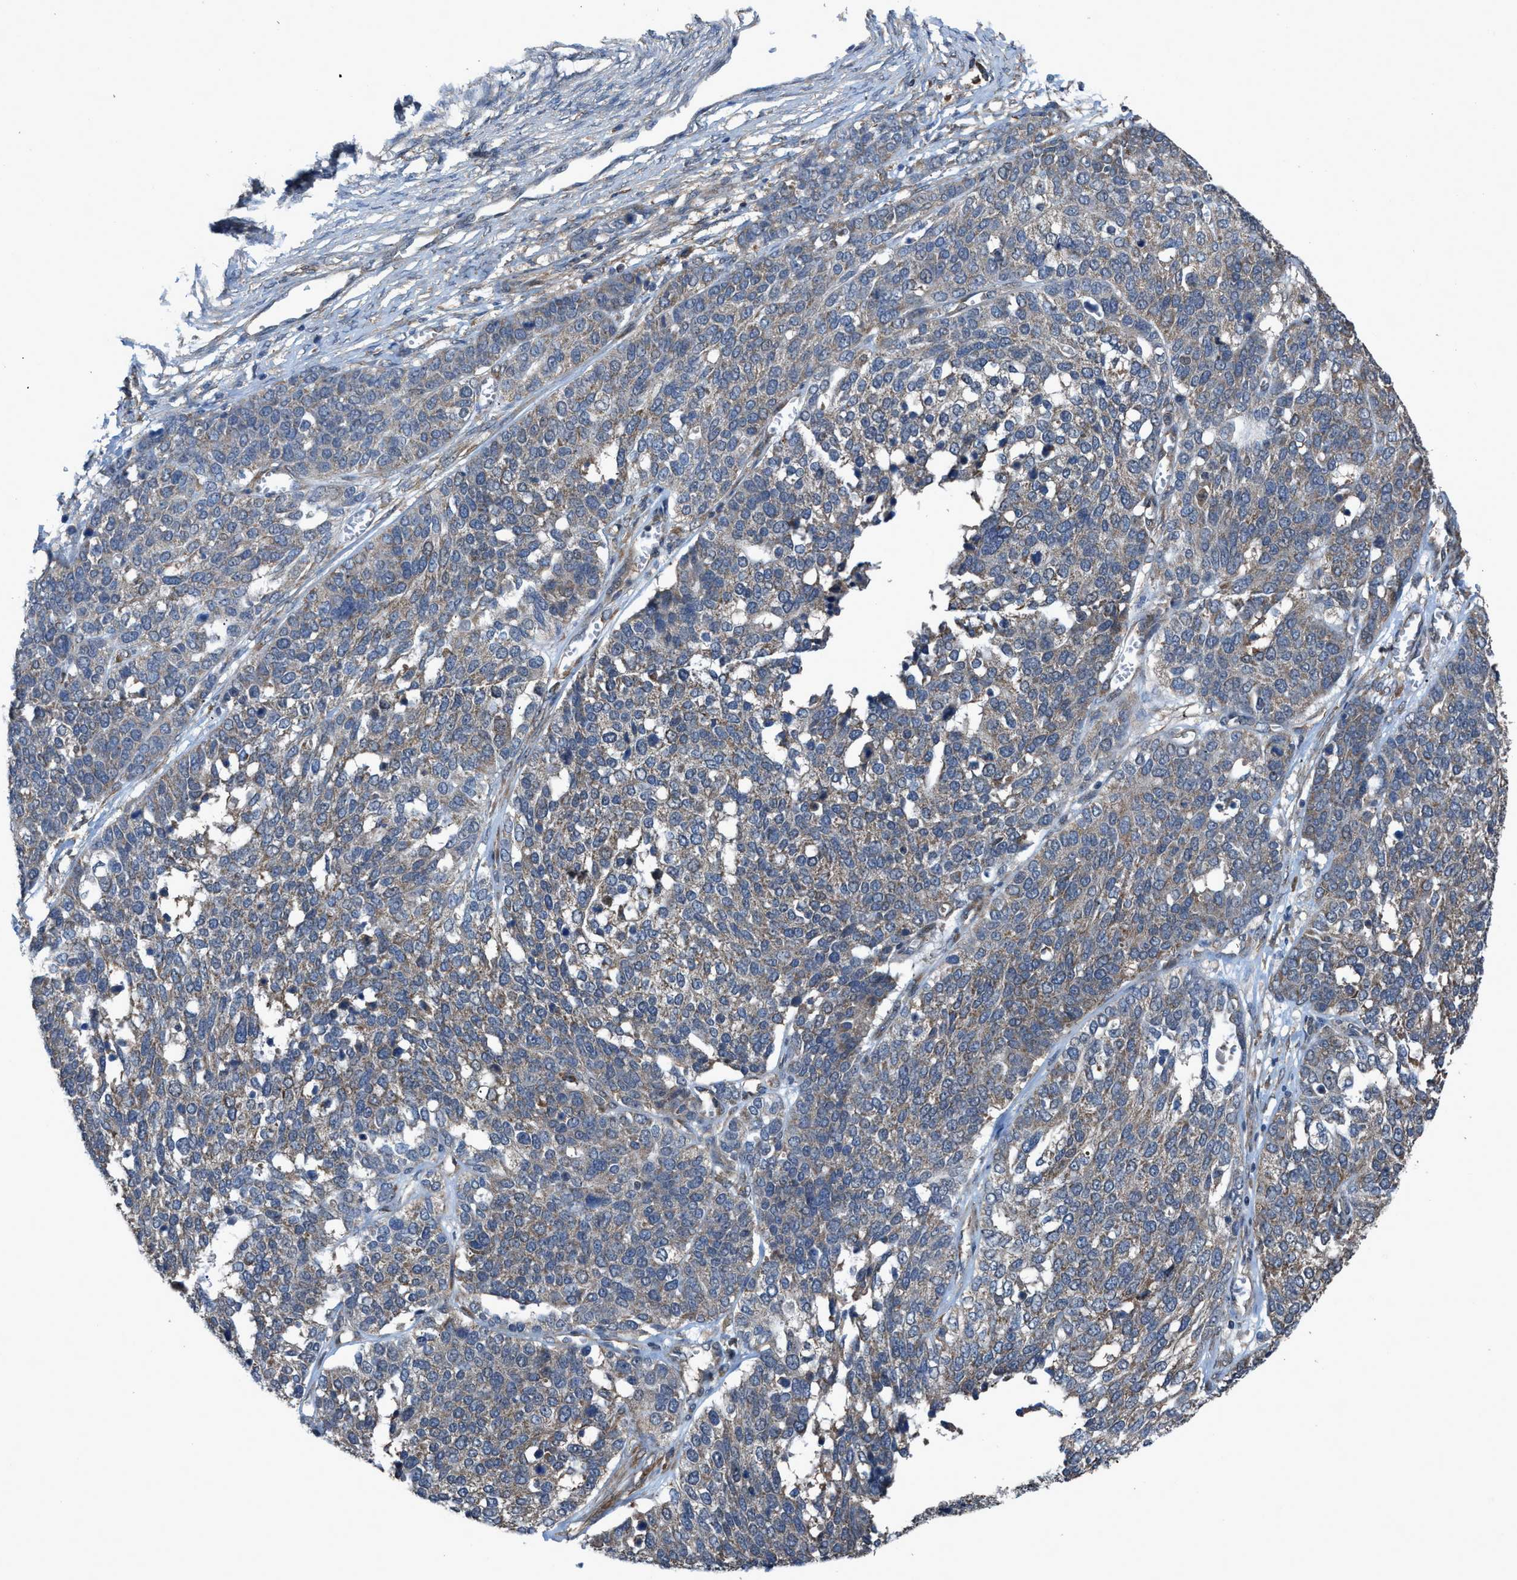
{"staining": {"intensity": "weak", "quantity": "25%-75%", "location": "cytoplasmic/membranous"}, "tissue": "ovarian cancer", "cell_type": "Tumor cells", "image_type": "cancer", "snomed": [{"axis": "morphology", "description": "Cystadenocarcinoma, serous, NOS"}, {"axis": "topography", "description": "Ovary"}], "caption": "Weak cytoplasmic/membranous protein staining is present in about 25%-75% of tumor cells in ovarian serous cystadenocarcinoma.", "gene": "ARL6", "patient": {"sex": "female", "age": 44}}